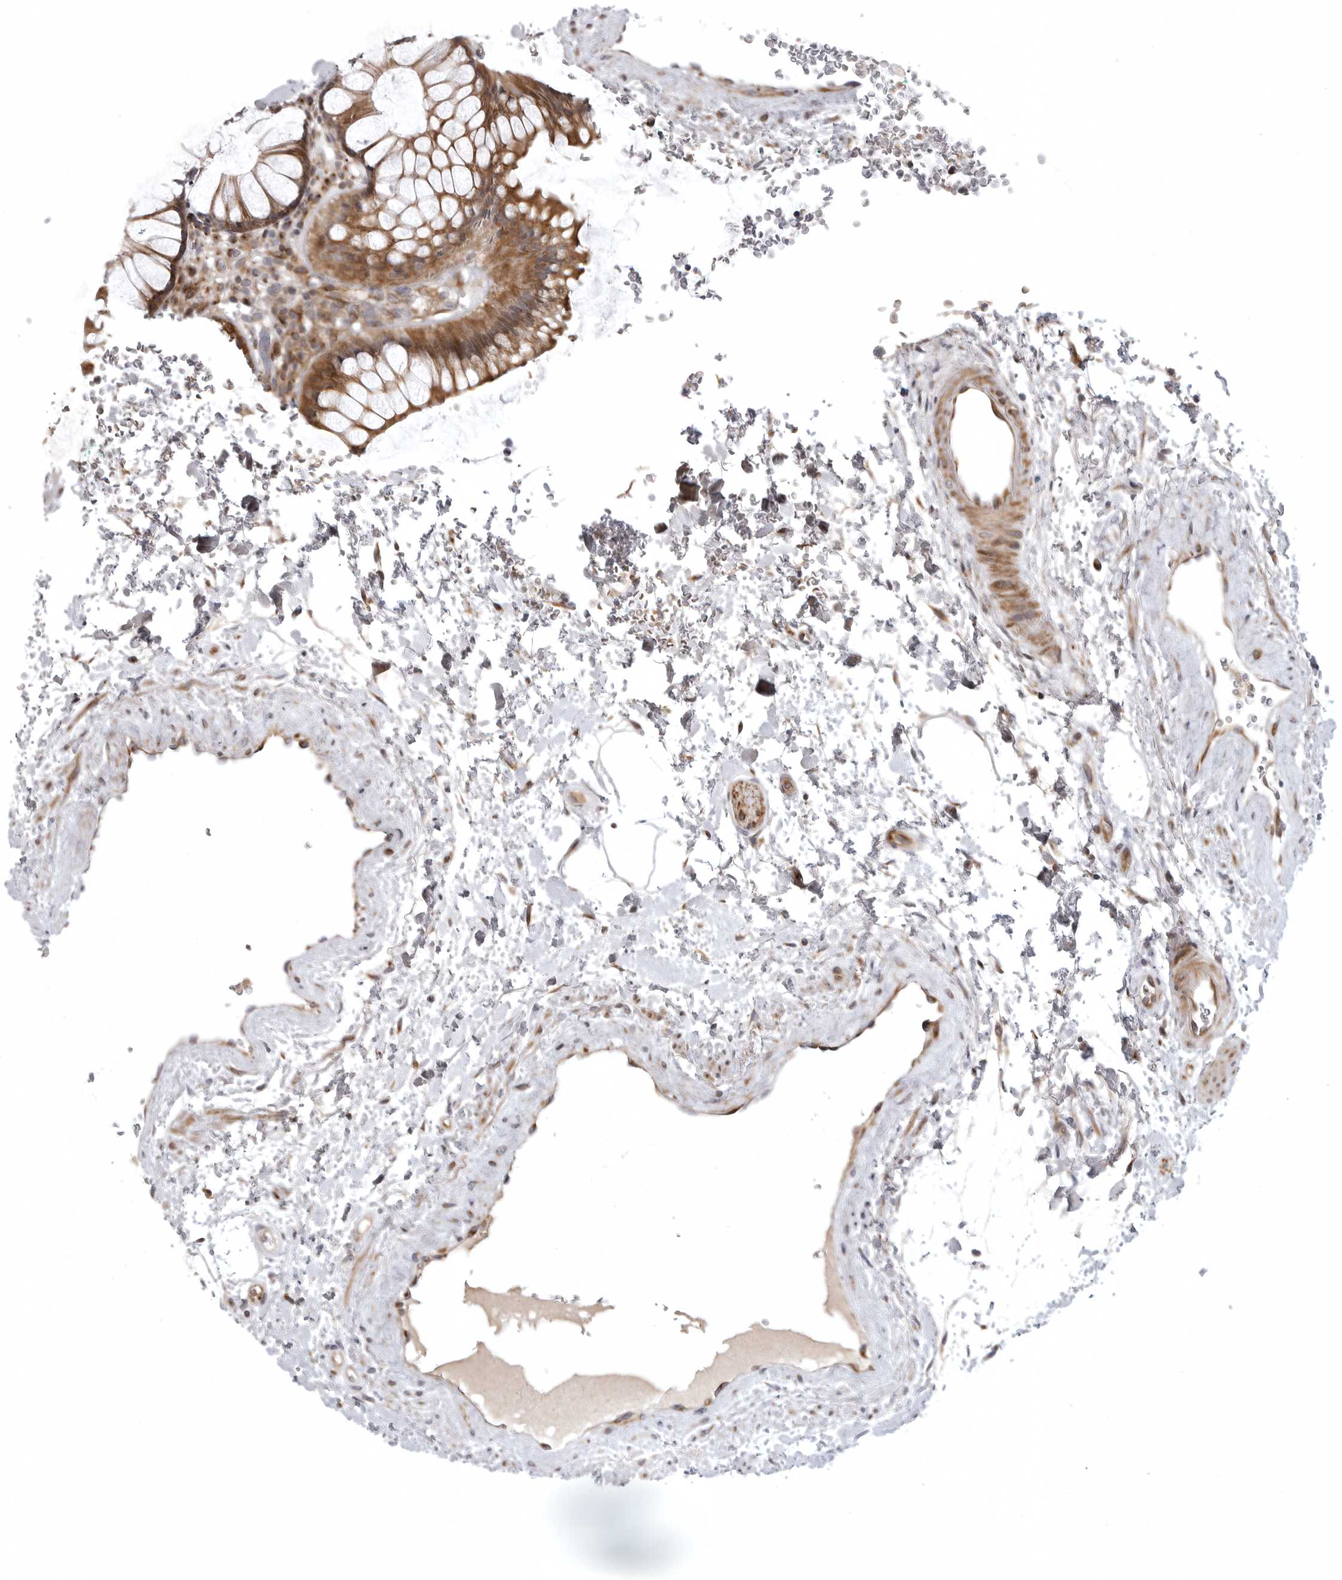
{"staining": {"intensity": "moderate", "quantity": ">75%", "location": "cytoplasmic/membranous"}, "tissue": "rectum", "cell_type": "Glandular cells", "image_type": "normal", "snomed": [{"axis": "morphology", "description": "Normal tissue, NOS"}, {"axis": "topography", "description": "Rectum"}], "caption": "Approximately >75% of glandular cells in benign rectum exhibit moderate cytoplasmic/membranous protein staining as visualized by brown immunohistochemical staining.", "gene": "CD300LD", "patient": {"sex": "male", "age": 51}}